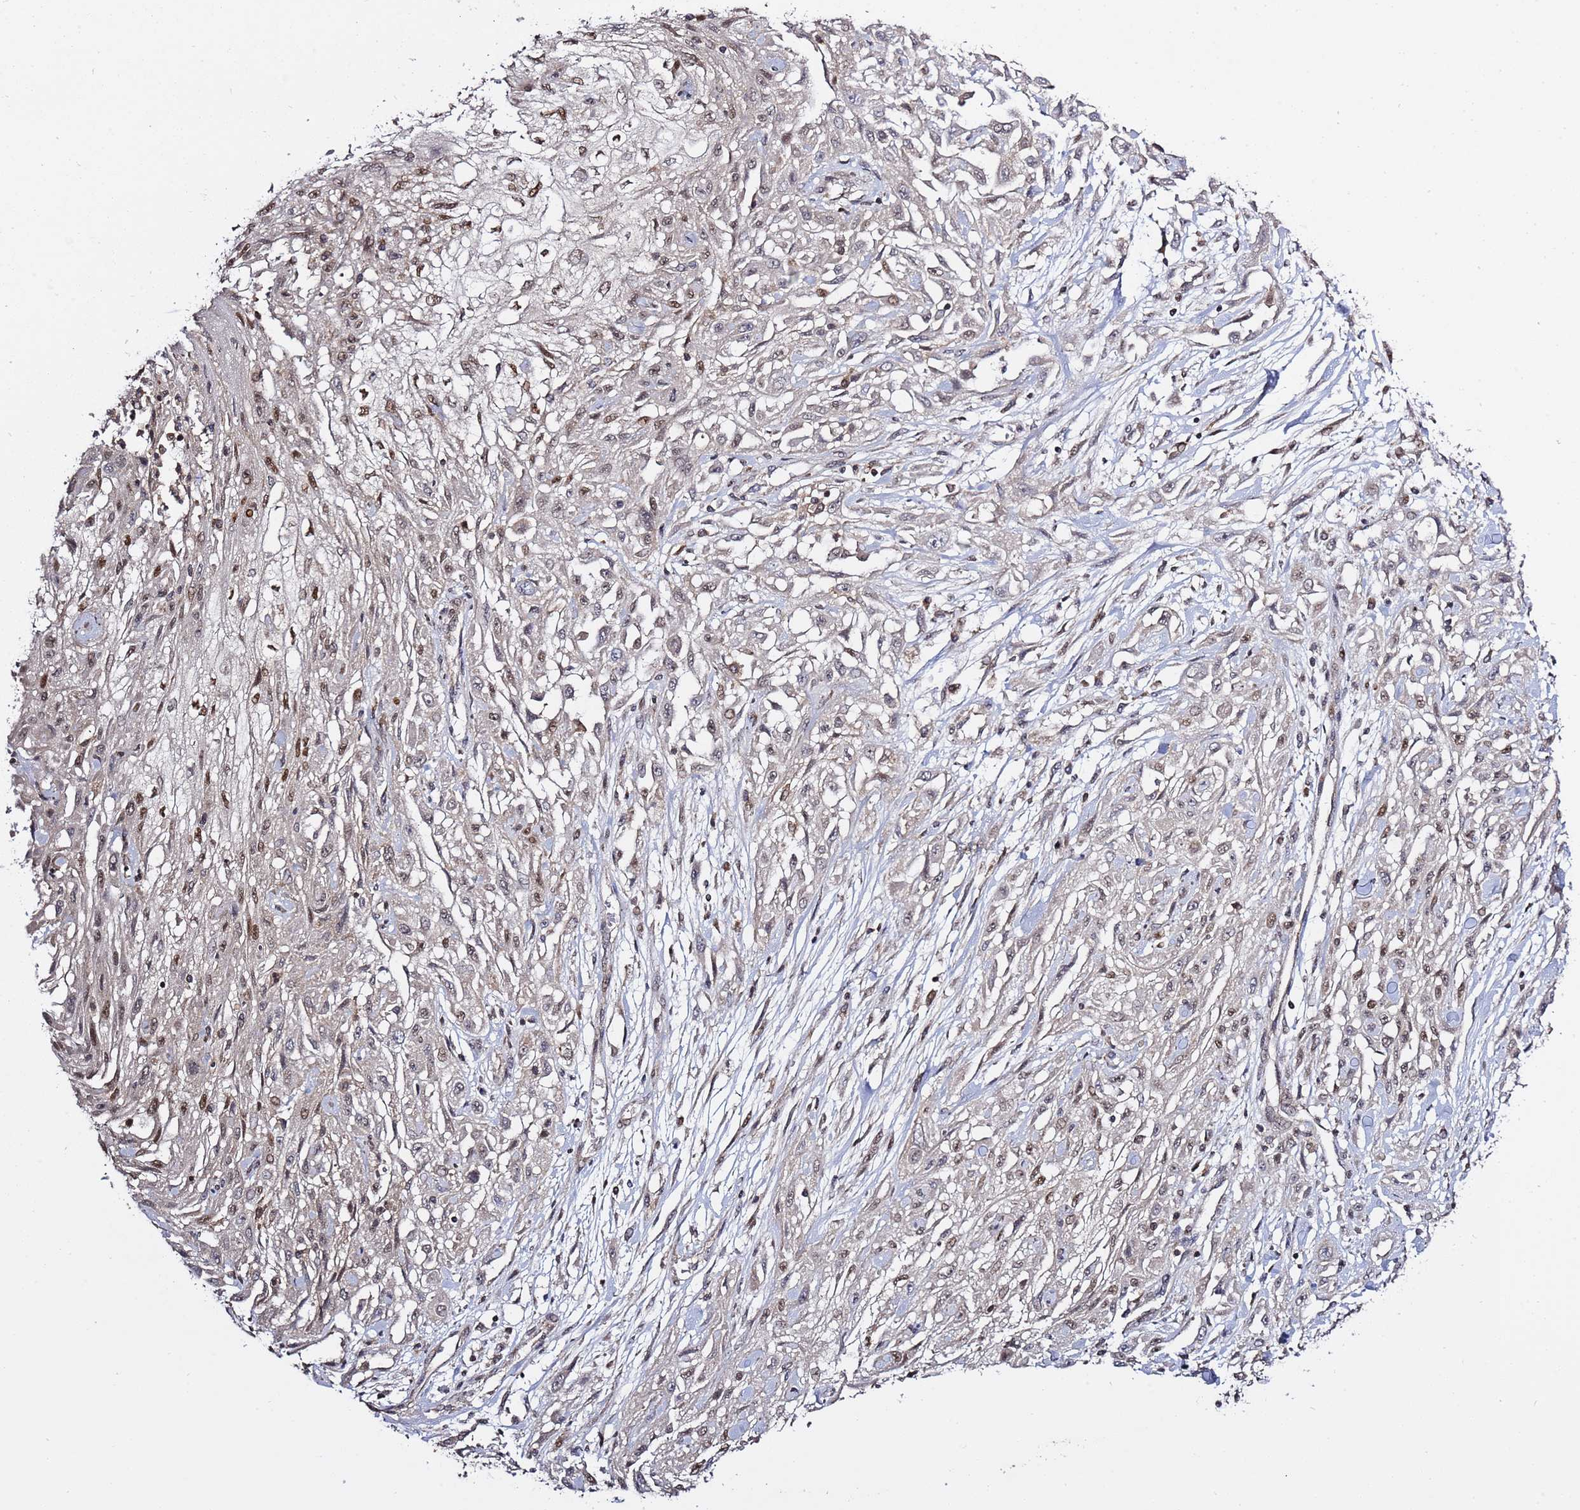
{"staining": {"intensity": "weak", "quantity": "25%-75%", "location": "nuclear"}, "tissue": "skin cancer", "cell_type": "Tumor cells", "image_type": "cancer", "snomed": [{"axis": "morphology", "description": "Squamous cell carcinoma, NOS"}, {"axis": "morphology", "description": "Squamous cell carcinoma, metastatic, NOS"}, {"axis": "topography", "description": "Skin"}, {"axis": "topography", "description": "Lymph node"}], "caption": "This photomicrograph displays immunohistochemistry (IHC) staining of human metastatic squamous cell carcinoma (skin), with low weak nuclear expression in approximately 25%-75% of tumor cells.", "gene": "RCOR2", "patient": {"sex": "male", "age": 75}}